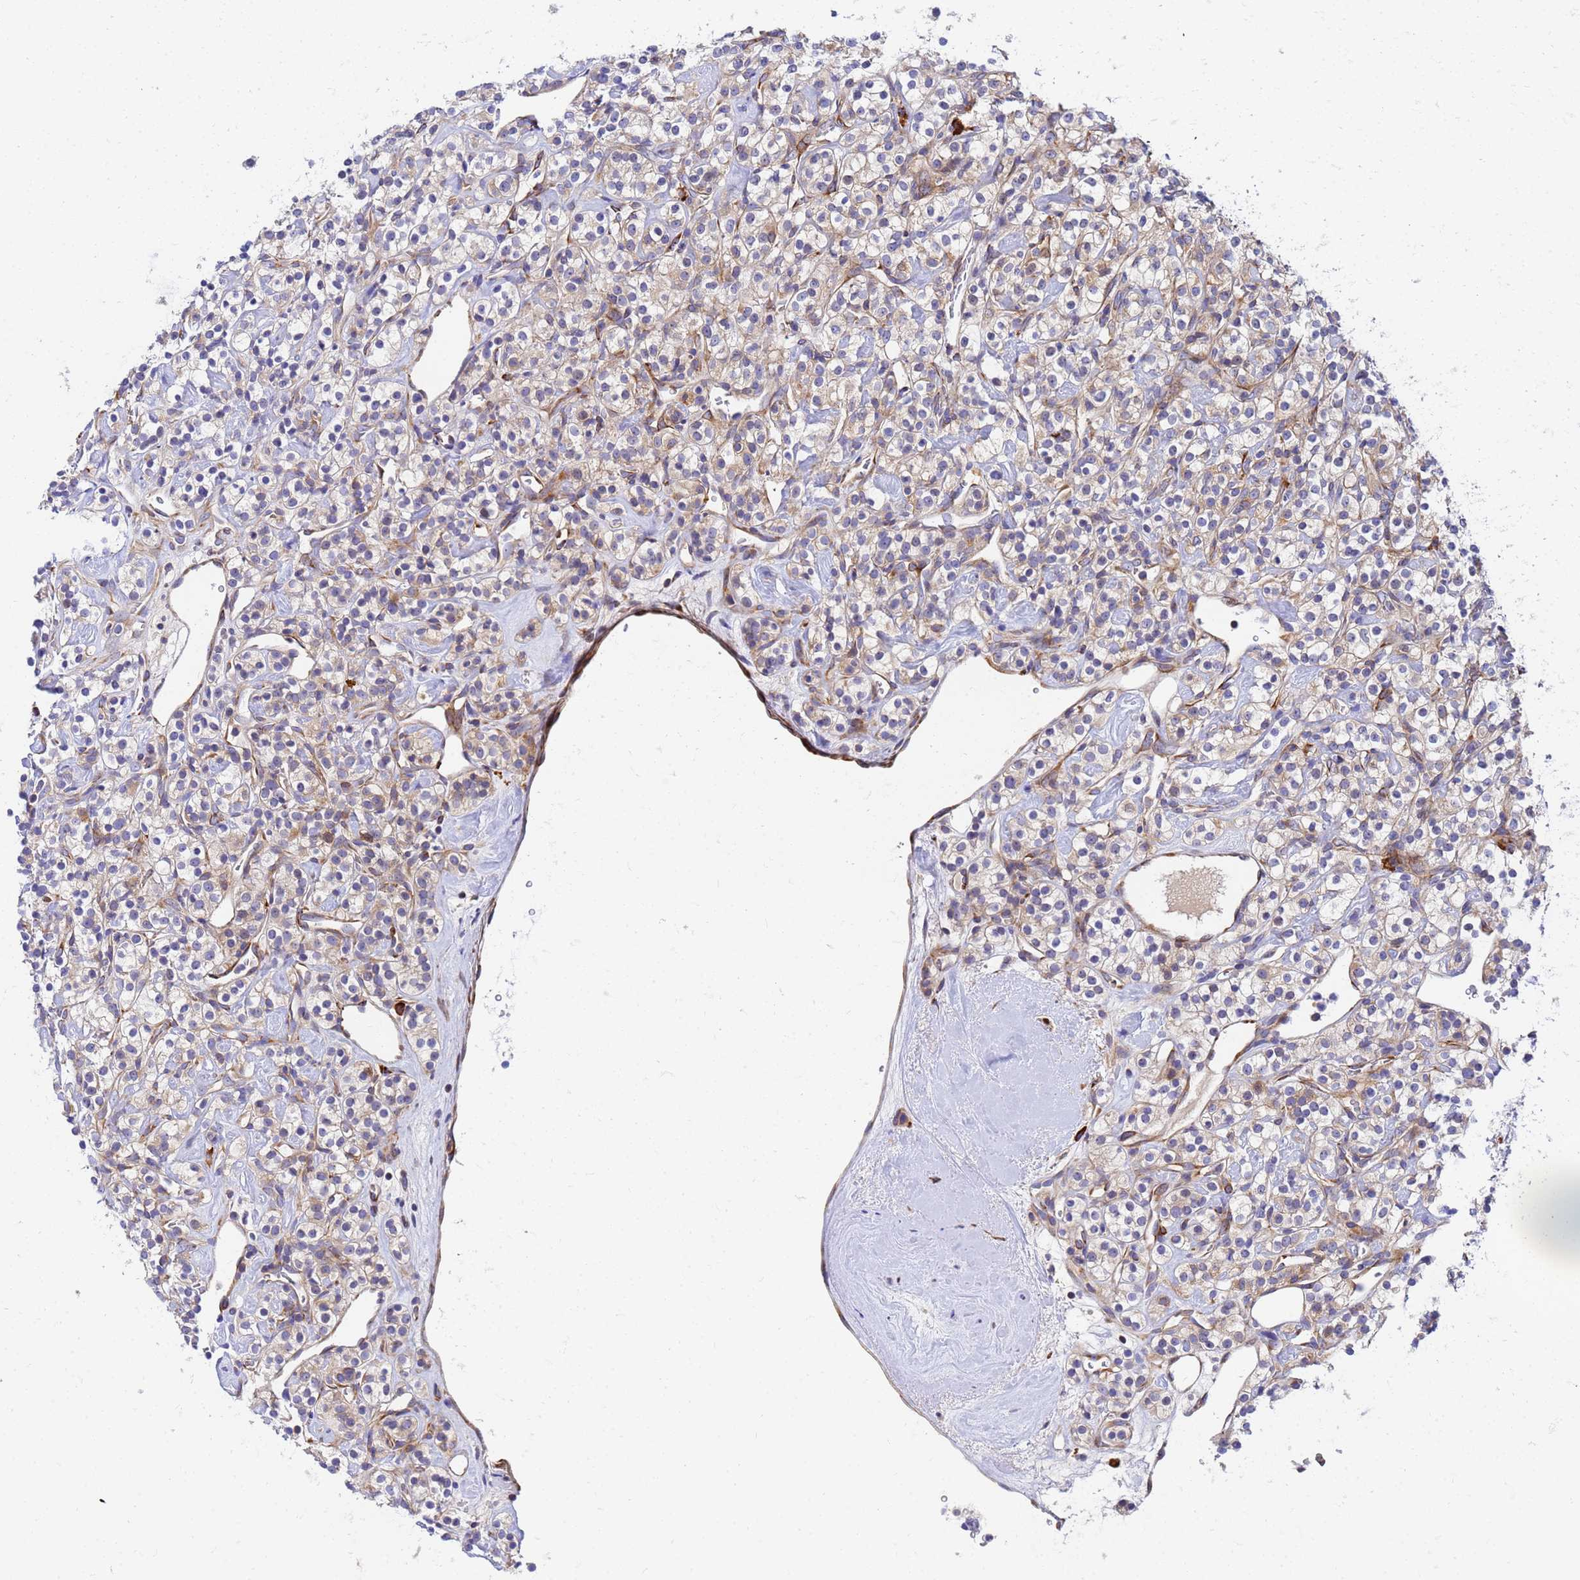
{"staining": {"intensity": "weak", "quantity": "25%-75%", "location": "cytoplasmic/membranous"}, "tissue": "renal cancer", "cell_type": "Tumor cells", "image_type": "cancer", "snomed": [{"axis": "morphology", "description": "Adenocarcinoma, NOS"}, {"axis": "topography", "description": "Kidney"}], "caption": "A brown stain labels weak cytoplasmic/membranous expression of a protein in human adenocarcinoma (renal) tumor cells.", "gene": "POM121", "patient": {"sex": "male", "age": 77}}